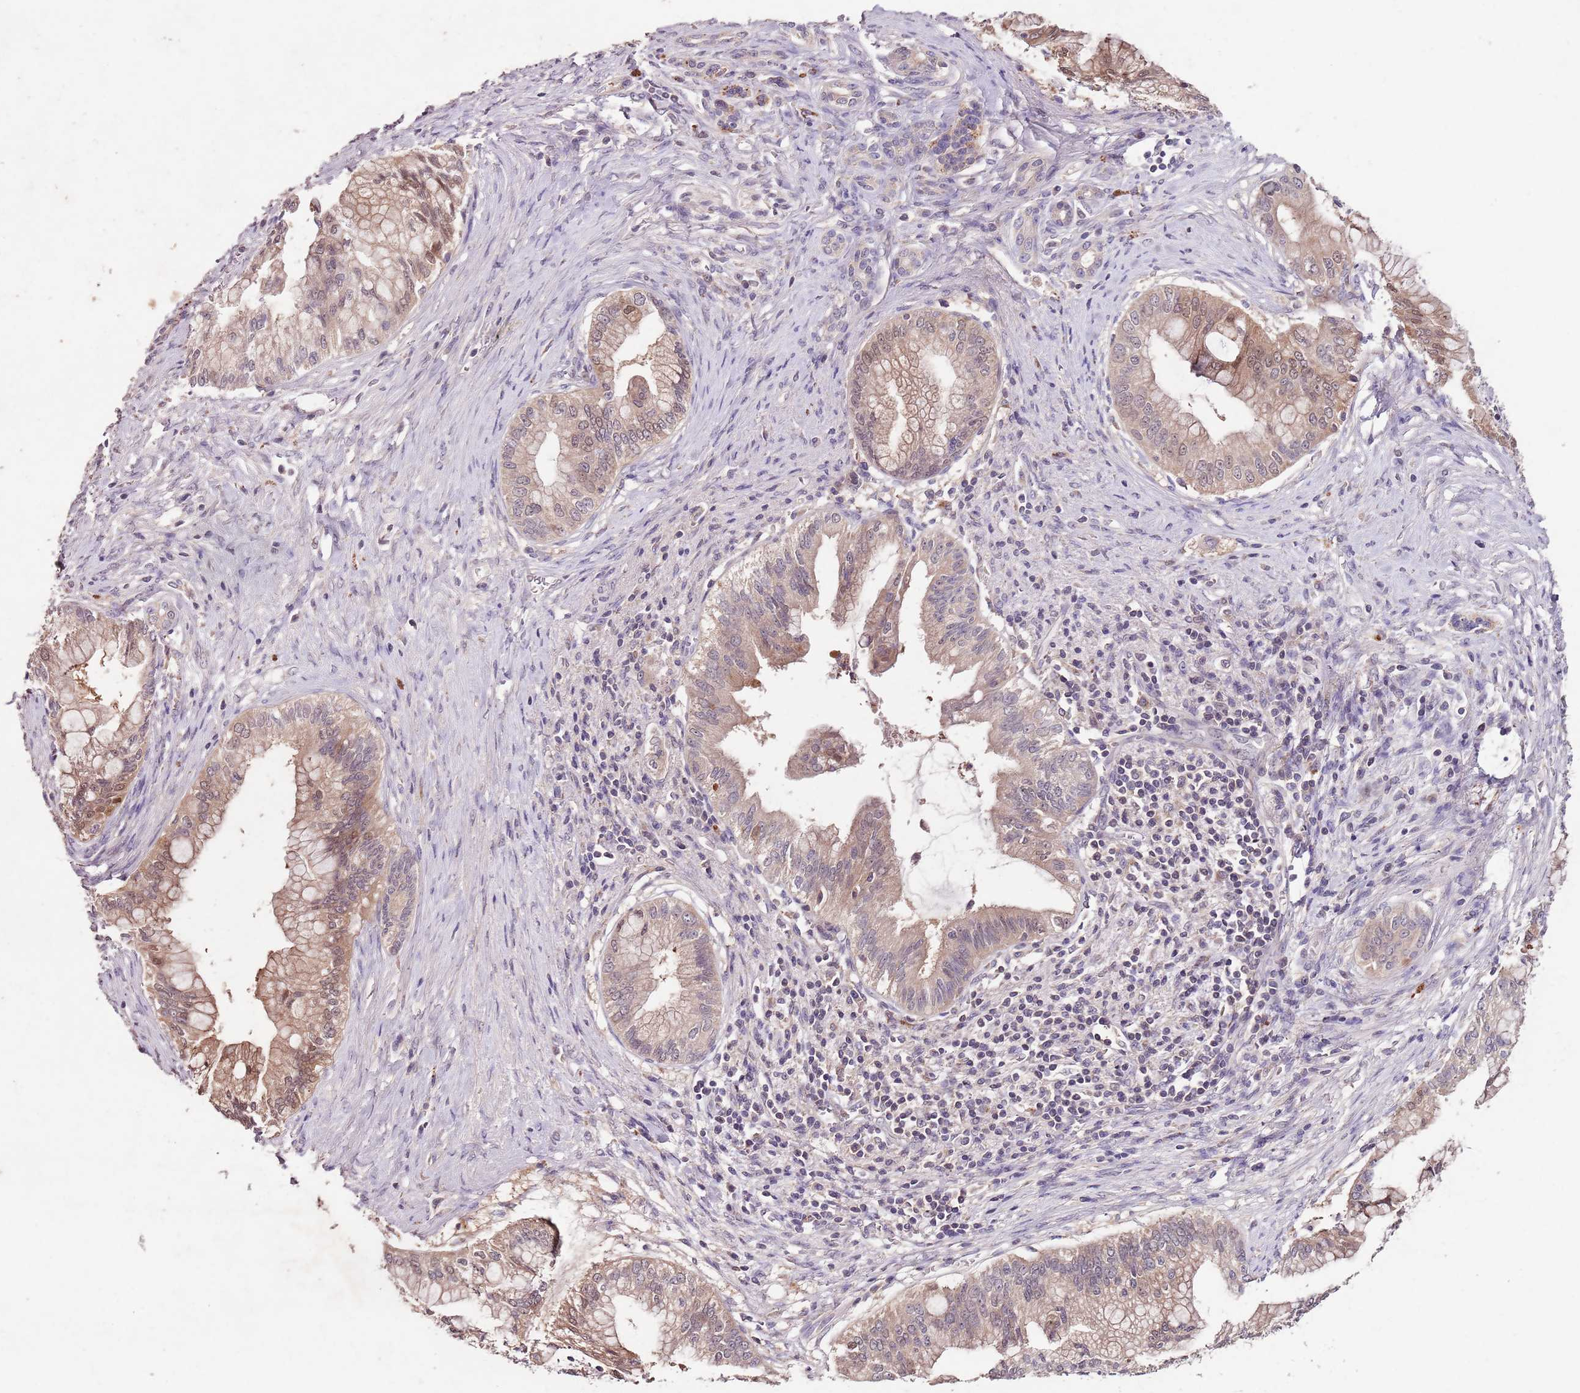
{"staining": {"intensity": "moderate", "quantity": "25%-75%", "location": "cytoplasmic/membranous,nuclear"}, "tissue": "pancreatic cancer", "cell_type": "Tumor cells", "image_type": "cancer", "snomed": [{"axis": "morphology", "description": "Adenocarcinoma, NOS"}, {"axis": "topography", "description": "Pancreas"}], "caption": "A micrograph of pancreatic adenocarcinoma stained for a protein shows moderate cytoplasmic/membranous and nuclear brown staining in tumor cells. (DAB IHC with brightfield microscopy, high magnification).", "gene": "NRDE2", "patient": {"sex": "male", "age": 46}}